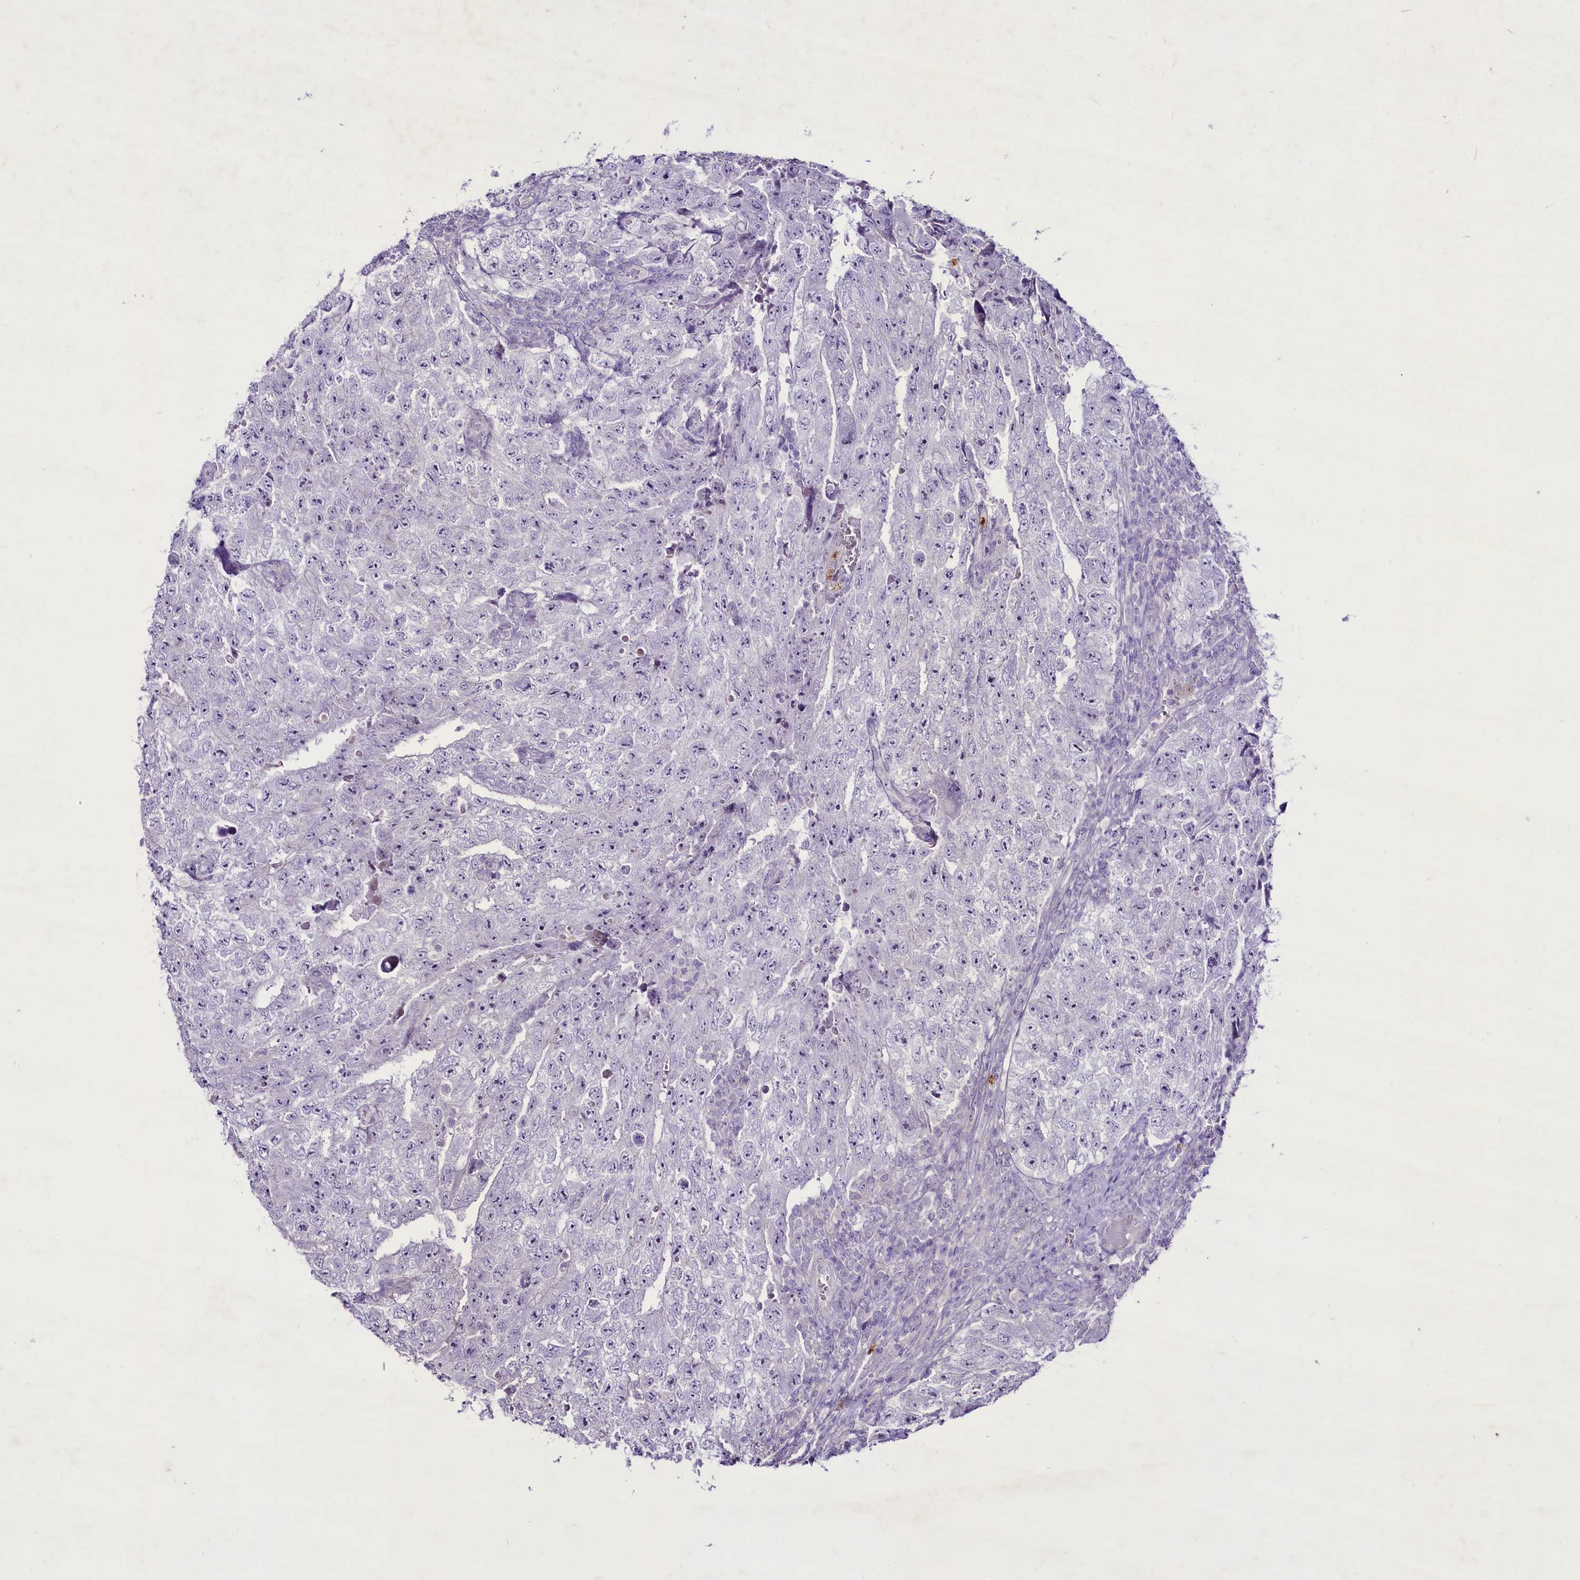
{"staining": {"intensity": "negative", "quantity": "none", "location": "none"}, "tissue": "testis cancer", "cell_type": "Tumor cells", "image_type": "cancer", "snomed": [{"axis": "morphology", "description": "Carcinoma, Embryonal, NOS"}, {"axis": "topography", "description": "Testis"}], "caption": "The micrograph shows no significant expression in tumor cells of testis embryonal carcinoma.", "gene": "FAM209B", "patient": {"sex": "male", "age": 17}}